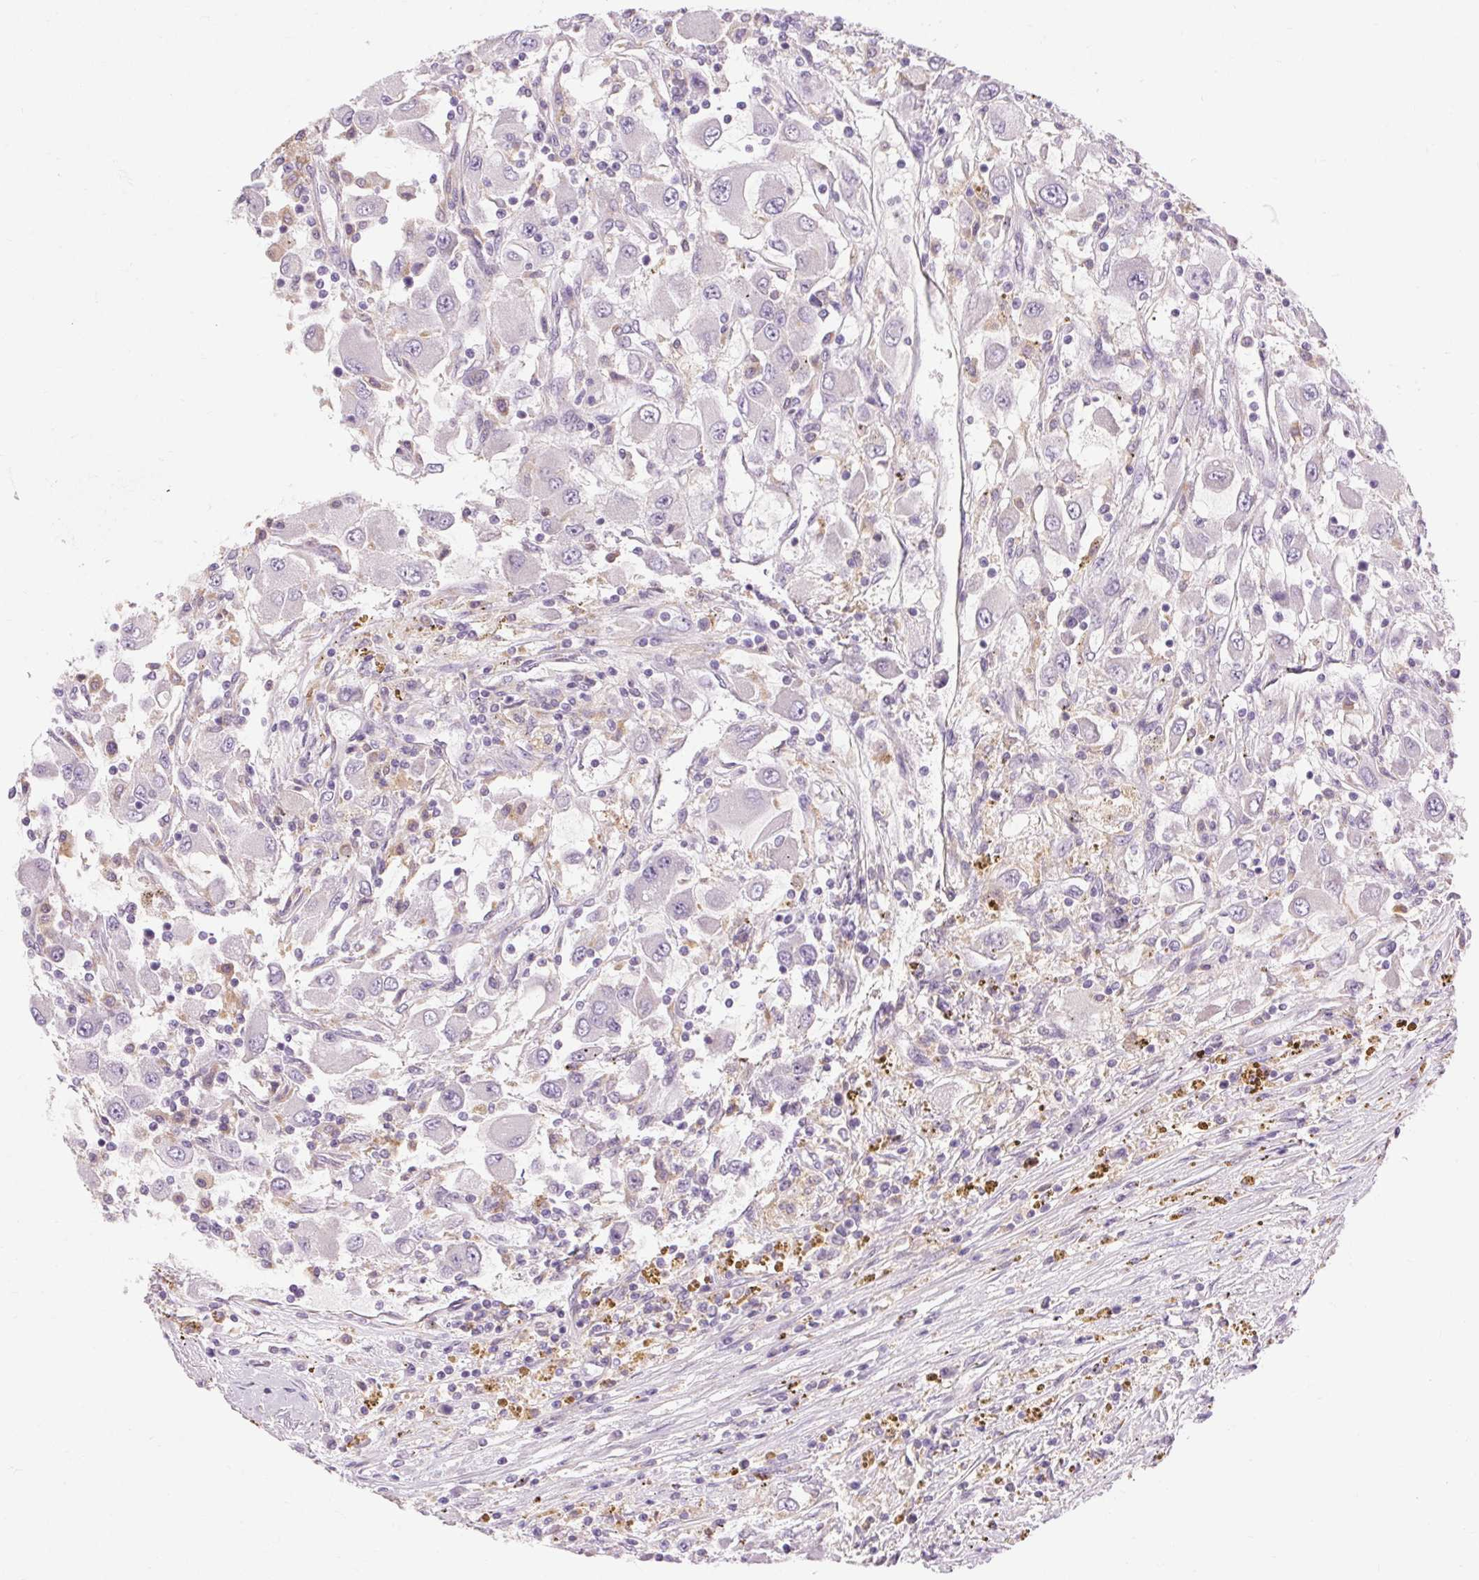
{"staining": {"intensity": "negative", "quantity": "none", "location": "none"}, "tissue": "renal cancer", "cell_type": "Tumor cells", "image_type": "cancer", "snomed": [{"axis": "morphology", "description": "Adenocarcinoma, NOS"}, {"axis": "topography", "description": "Kidney"}], "caption": "The micrograph displays no staining of tumor cells in renal adenocarcinoma.", "gene": "TM6SF1", "patient": {"sex": "female", "age": 67}}